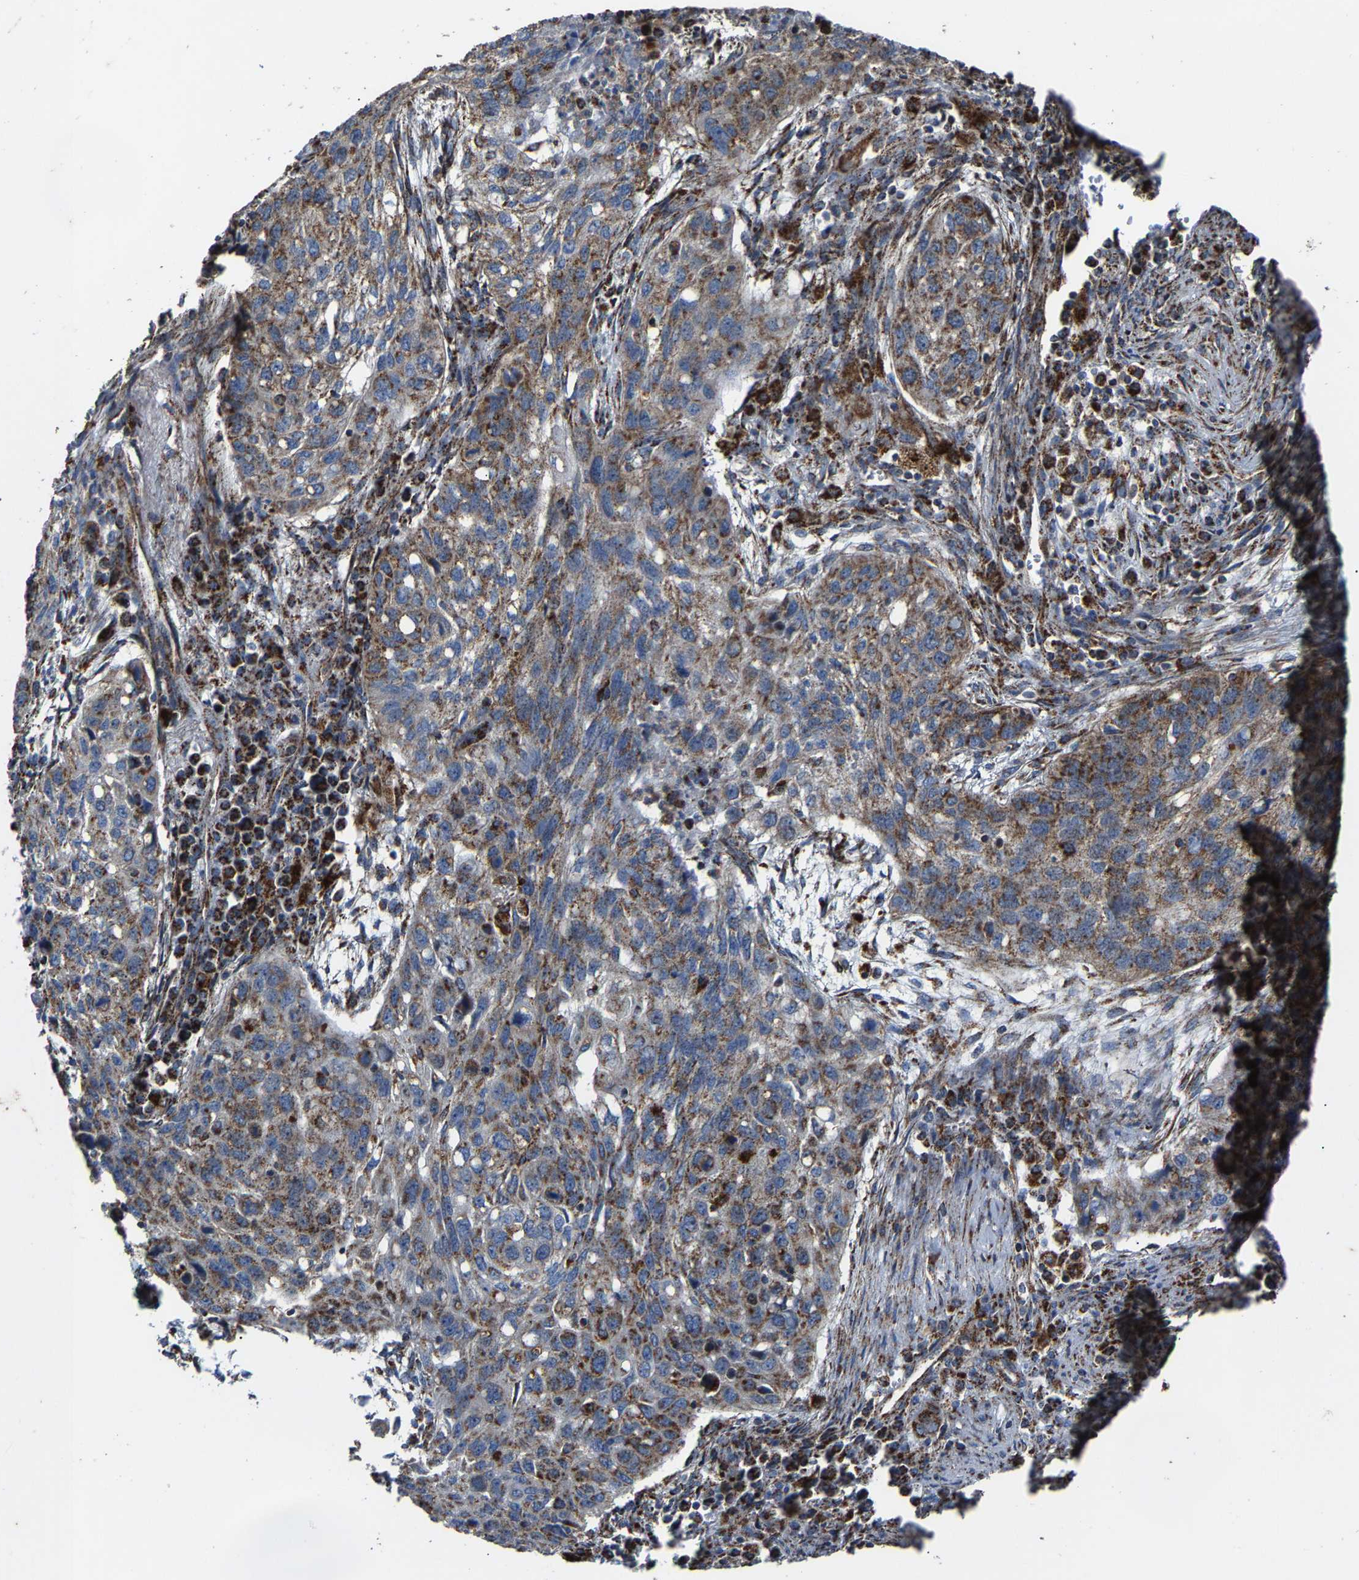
{"staining": {"intensity": "moderate", "quantity": ">75%", "location": "cytoplasmic/membranous"}, "tissue": "lung cancer", "cell_type": "Tumor cells", "image_type": "cancer", "snomed": [{"axis": "morphology", "description": "Squamous cell carcinoma, NOS"}, {"axis": "topography", "description": "Lung"}], "caption": "High-magnification brightfield microscopy of lung squamous cell carcinoma stained with DAB (3,3'-diaminobenzidine) (brown) and counterstained with hematoxylin (blue). tumor cells exhibit moderate cytoplasmic/membranous expression is present in about>75% of cells.", "gene": "NDUFV3", "patient": {"sex": "female", "age": 63}}